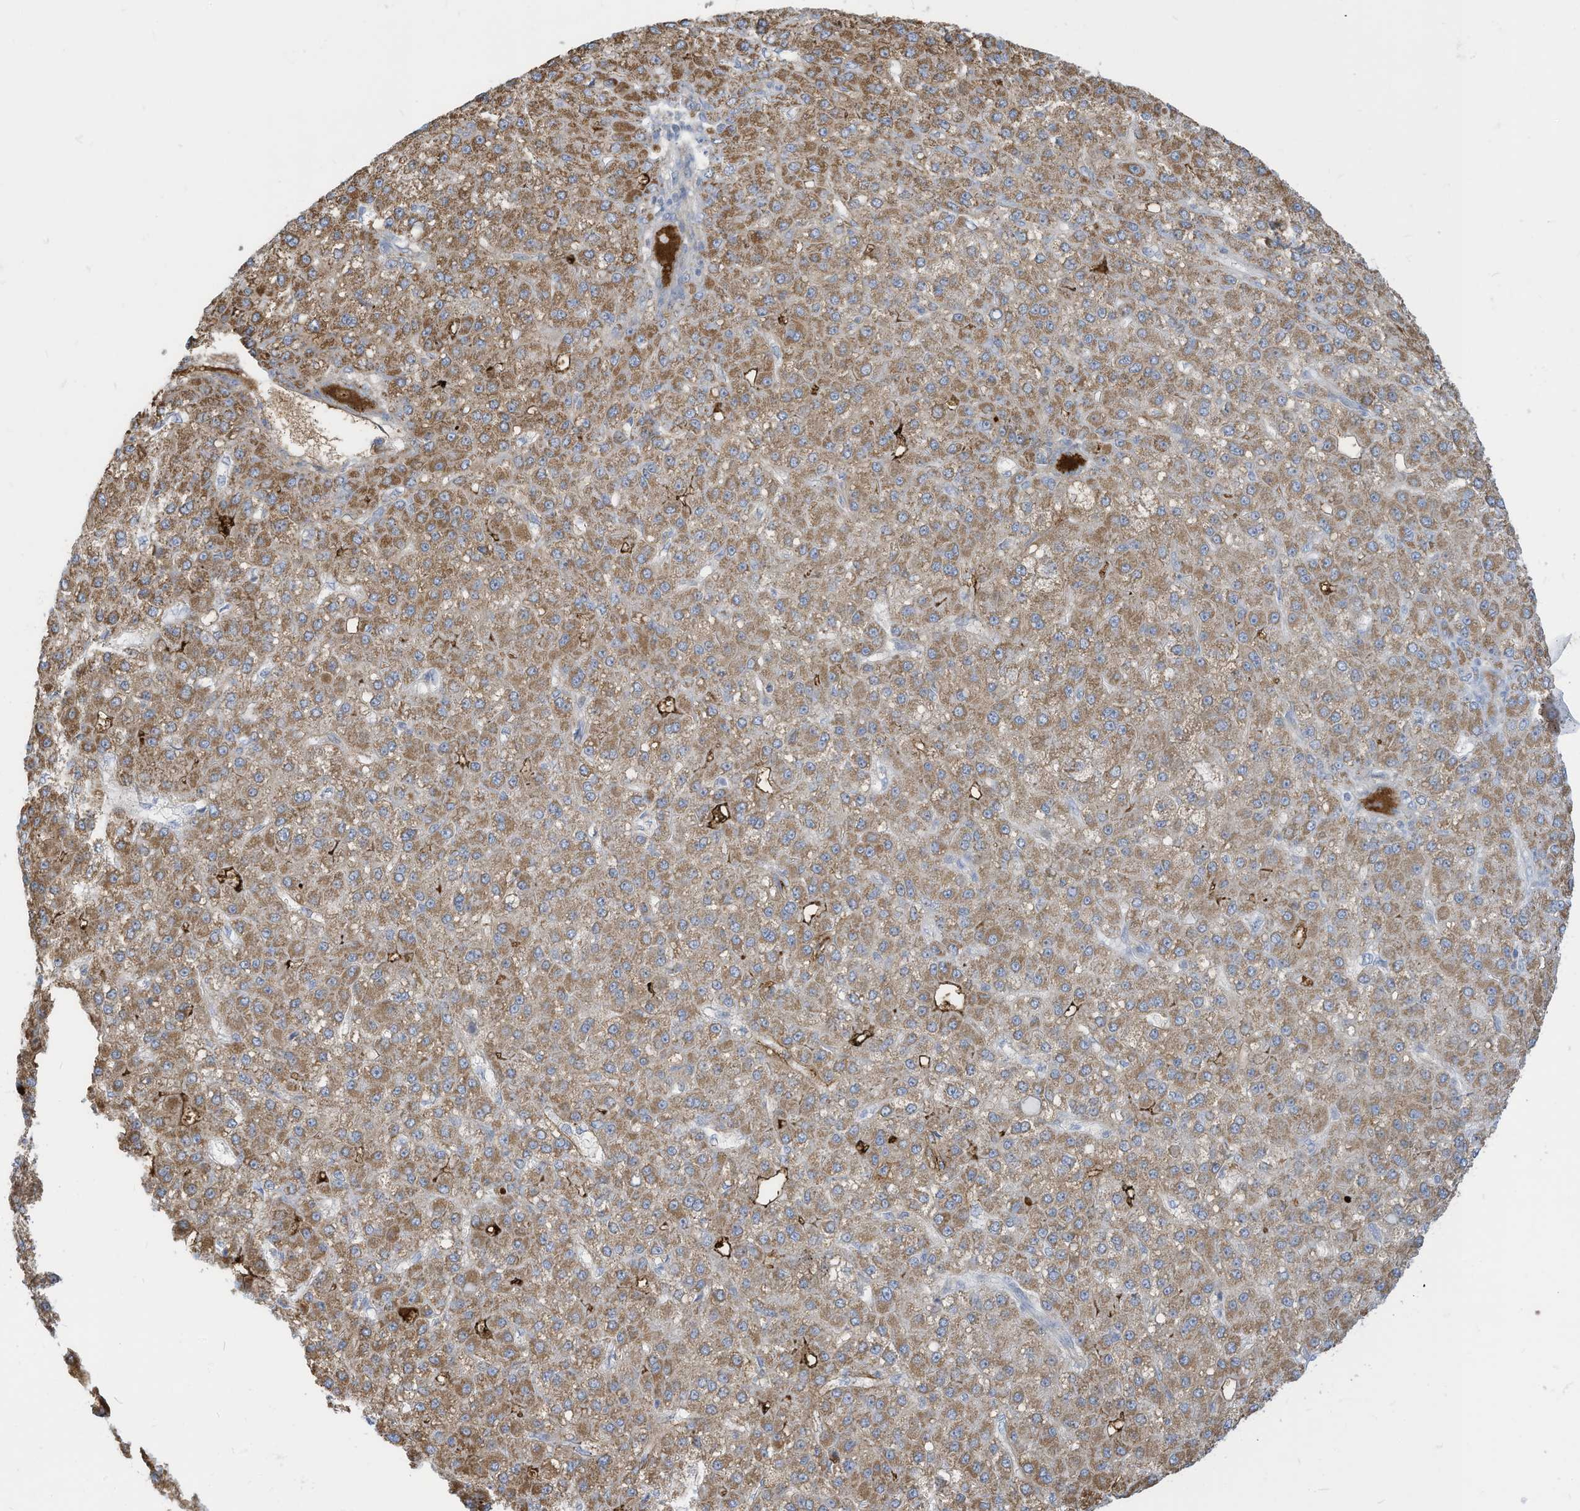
{"staining": {"intensity": "moderate", "quantity": ">75%", "location": "cytoplasmic/membranous"}, "tissue": "liver cancer", "cell_type": "Tumor cells", "image_type": "cancer", "snomed": [{"axis": "morphology", "description": "Carcinoma, Hepatocellular, NOS"}, {"axis": "topography", "description": "Liver"}], "caption": "Immunohistochemical staining of human liver cancer (hepatocellular carcinoma) exhibits medium levels of moderate cytoplasmic/membranous staining in about >75% of tumor cells. The staining was performed using DAB (3,3'-diaminobenzidine) to visualize the protein expression in brown, while the nuclei were stained in blue with hematoxylin (Magnification: 20x).", "gene": "NLN", "patient": {"sex": "male", "age": 67}}